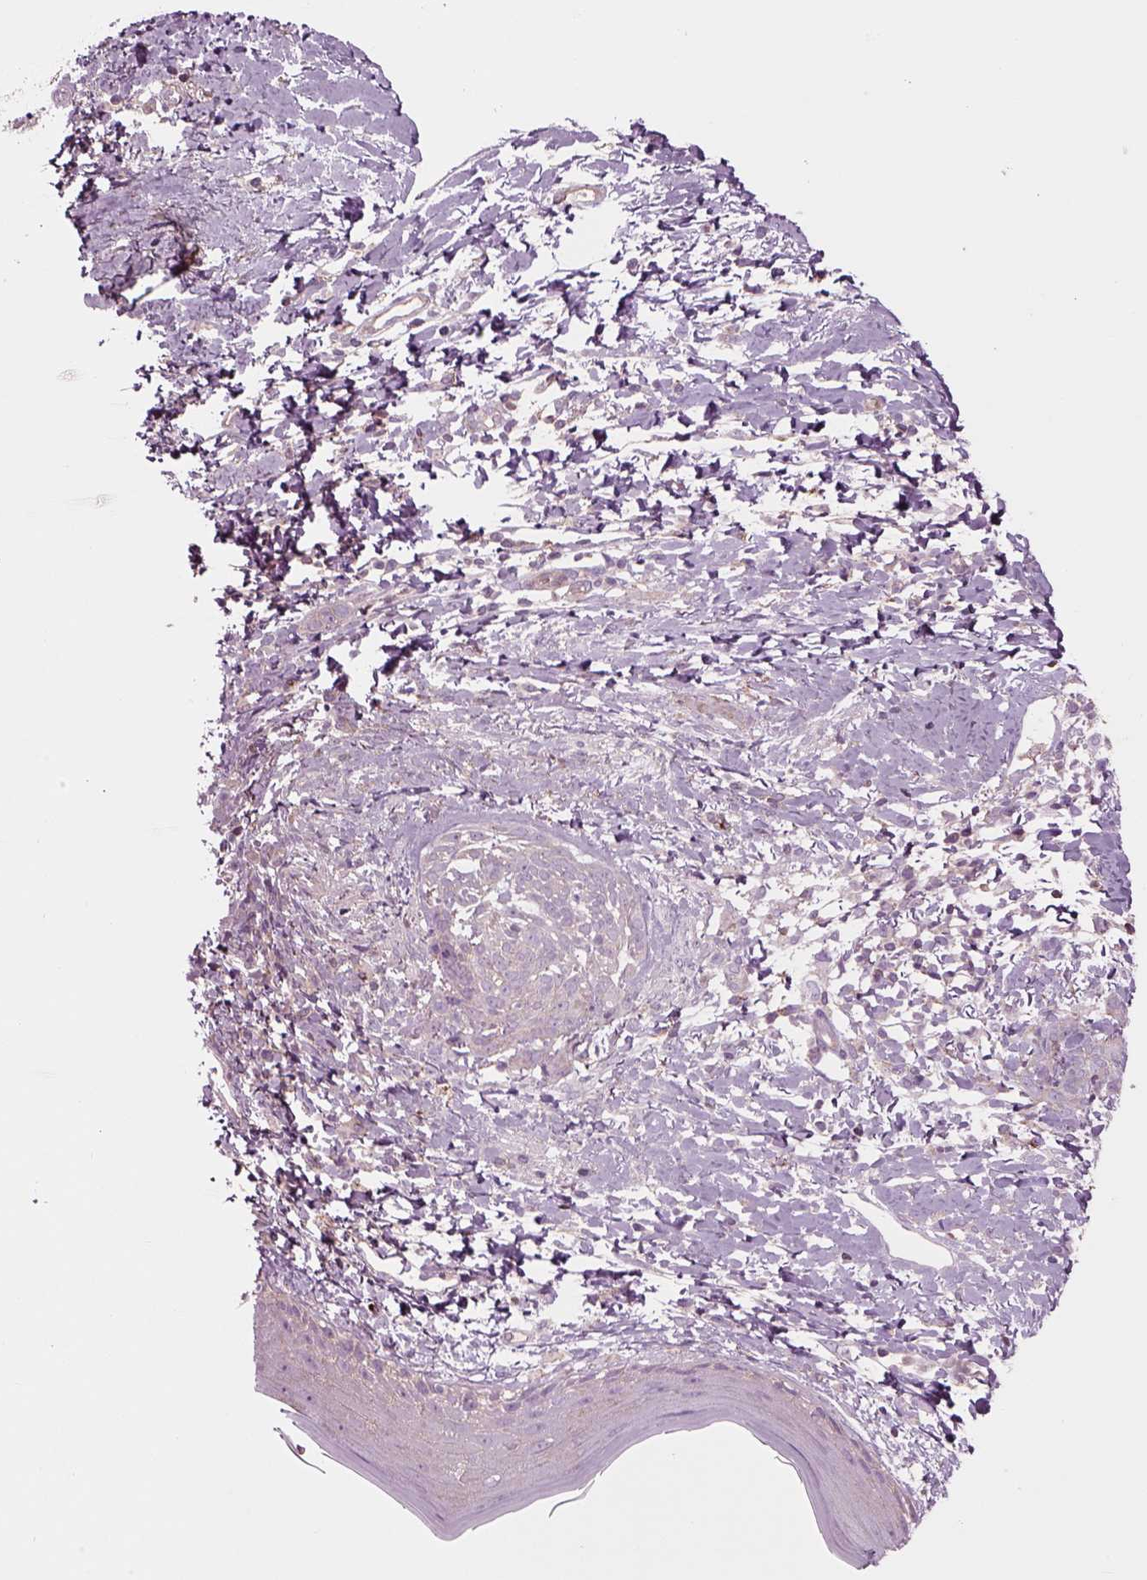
{"staining": {"intensity": "weak", "quantity": "<25%", "location": "cytoplasmic/membranous"}, "tissue": "skin cancer", "cell_type": "Tumor cells", "image_type": "cancer", "snomed": [{"axis": "morphology", "description": "Normal tissue, NOS"}, {"axis": "morphology", "description": "Basal cell carcinoma"}, {"axis": "topography", "description": "Skin"}], "caption": "Protein analysis of skin cancer reveals no significant staining in tumor cells.", "gene": "SLC2A3", "patient": {"sex": "male", "age": 84}}